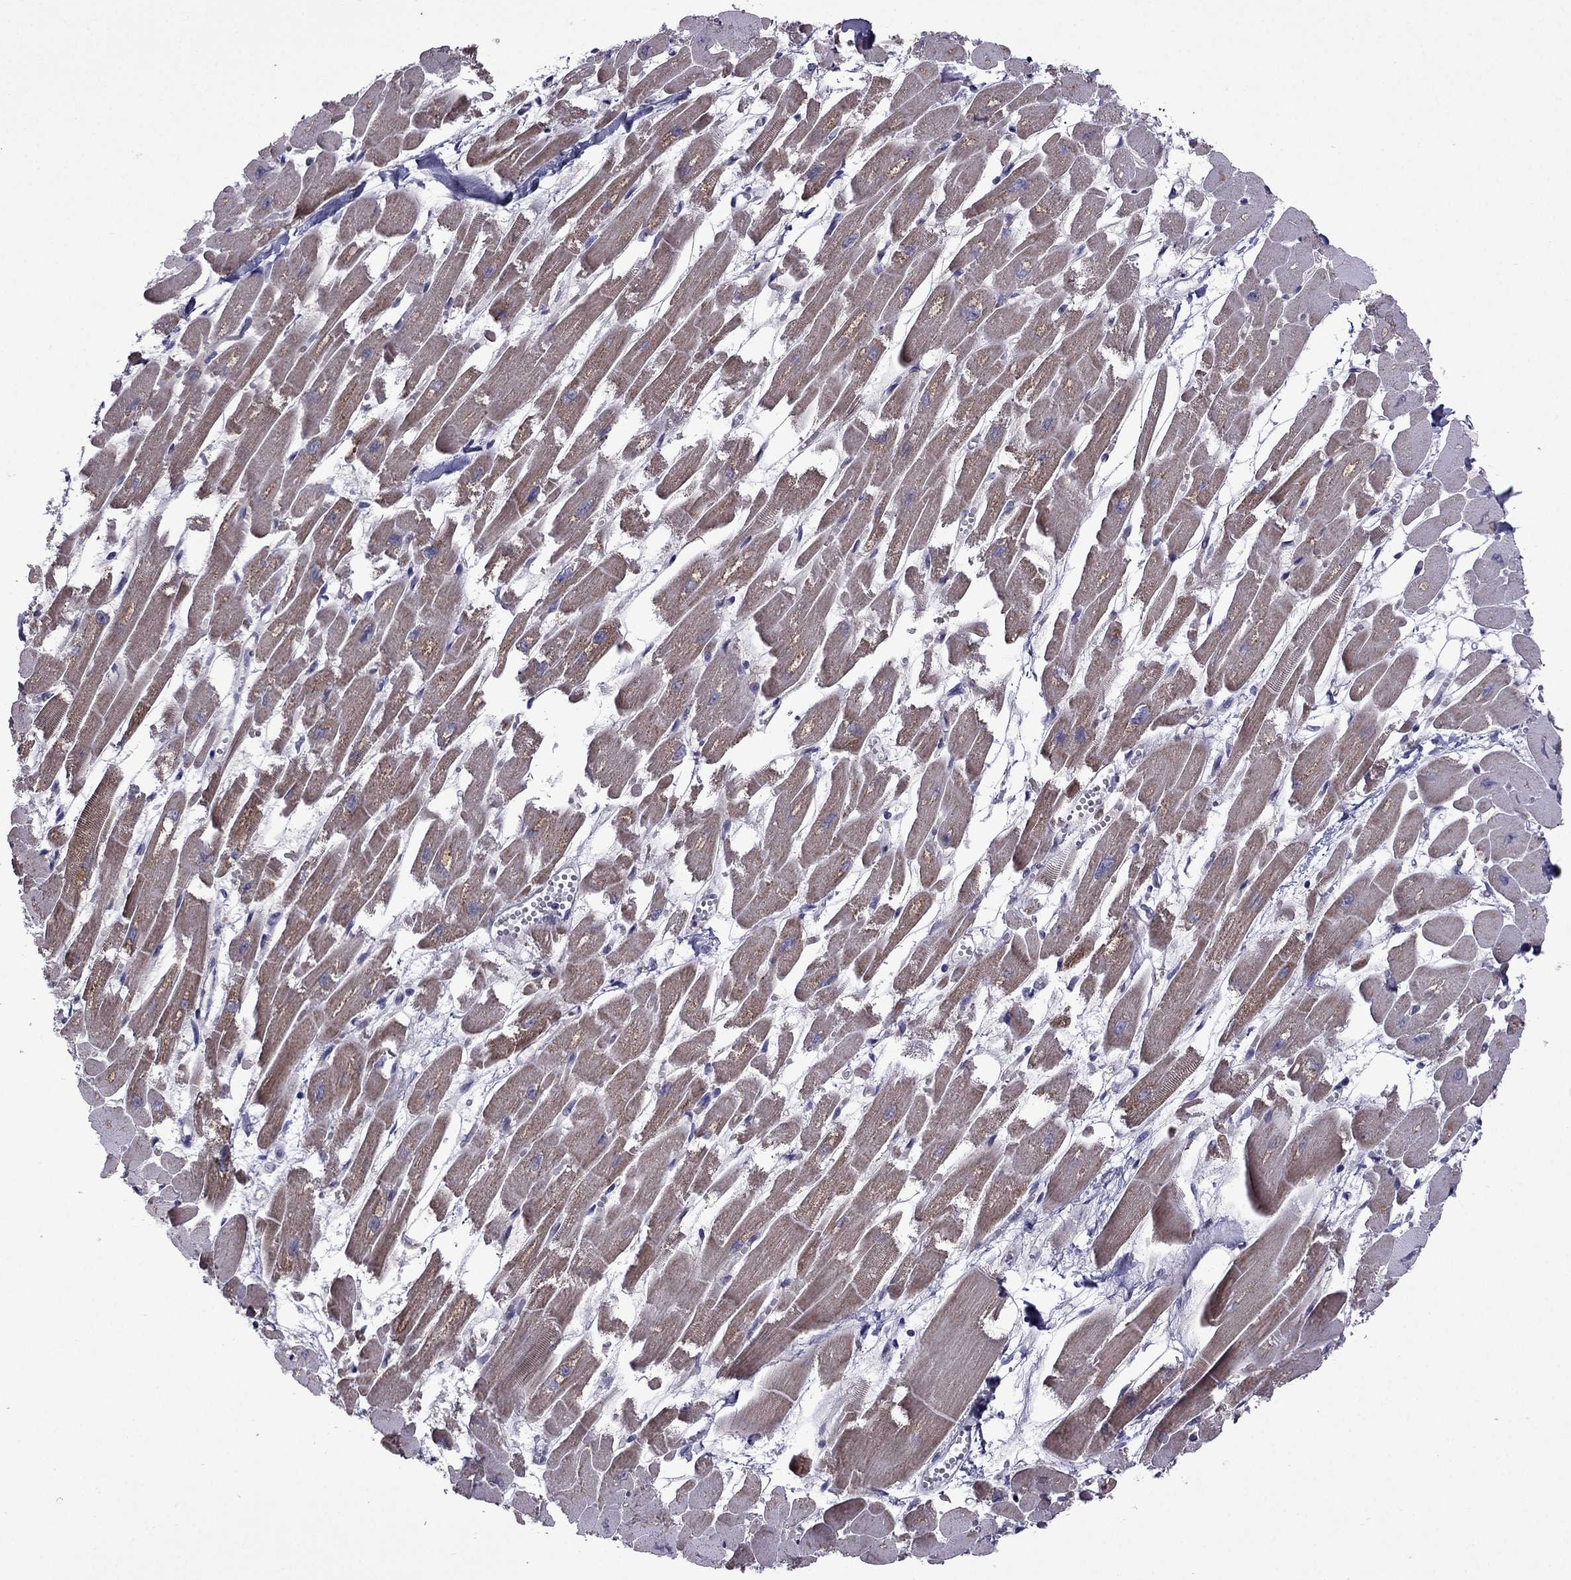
{"staining": {"intensity": "weak", "quantity": "25%-75%", "location": "cytoplasmic/membranous"}, "tissue": "heart muscle", "cell_type": "Cardiomyocytes", "image_type": "normal", "snomed": [{"axis": "morphology", "description": "Normal tissue, NOS"}, {"axis": "topography", "description": "Heart"}], "caption": "The immunohistochemical stain highlights weak cytoplasmic/membranous positivity in cardiomyocytes of normal heart muscle.", "gene": "CDK5", "patient": {"sex": "female", "age": 52}}